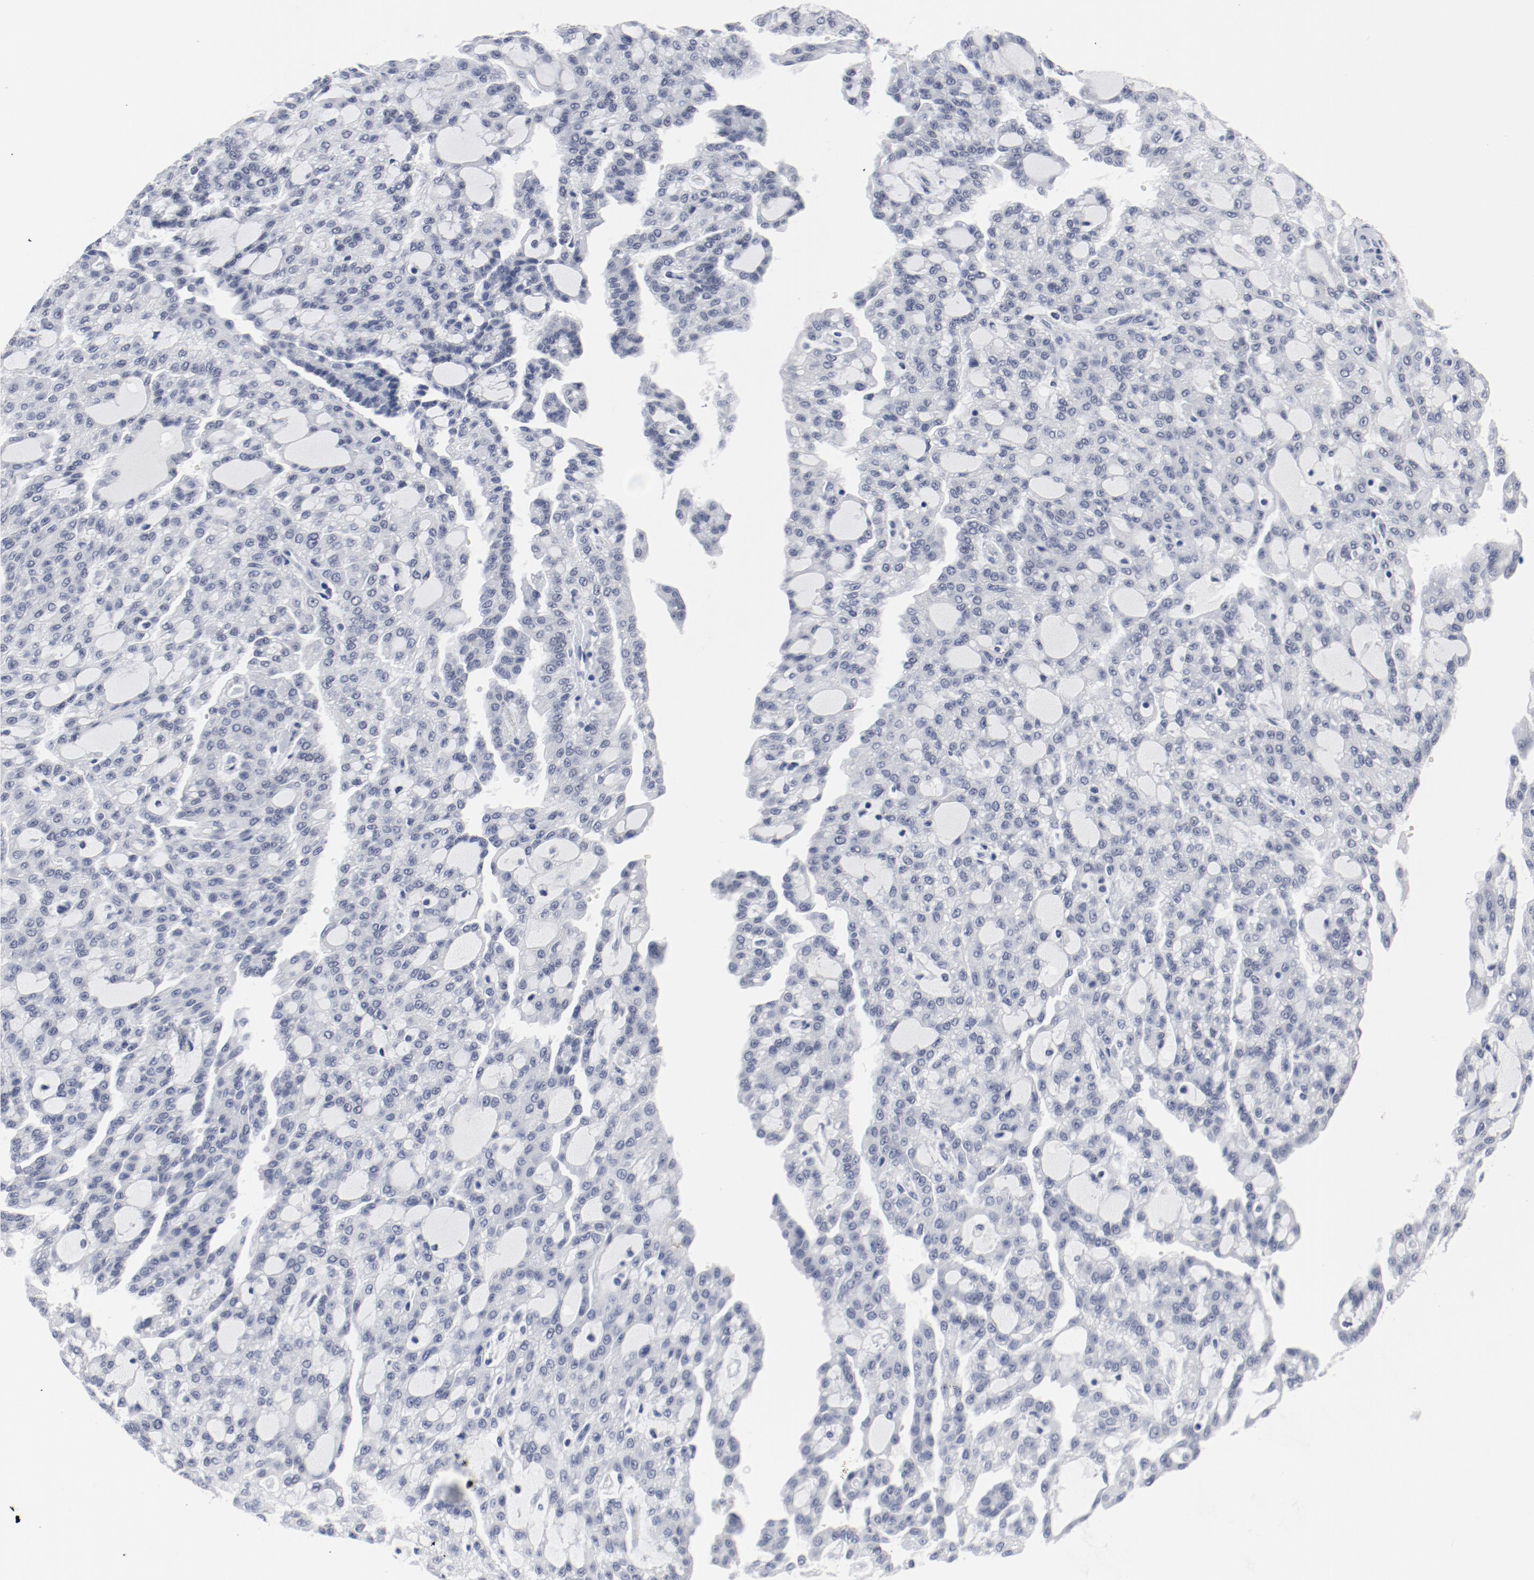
{"staining": {"intensity": "negative", "quantity": "none", "location": "none"}, "tissue": "renal cancer", "cell_type": "Tumor cells", "image_type": "cancer", "snomed": [{"axis": "morphology", "description": "Adenocarcinoma, NOS"}, {"axis": "topography", "description": "Kidney"}], "caption": "Tumor cells show no significant protein expression in renal adenocarcinoma.", "gene": "ARNT", "patient": {"sex": "male", "age": 63}}